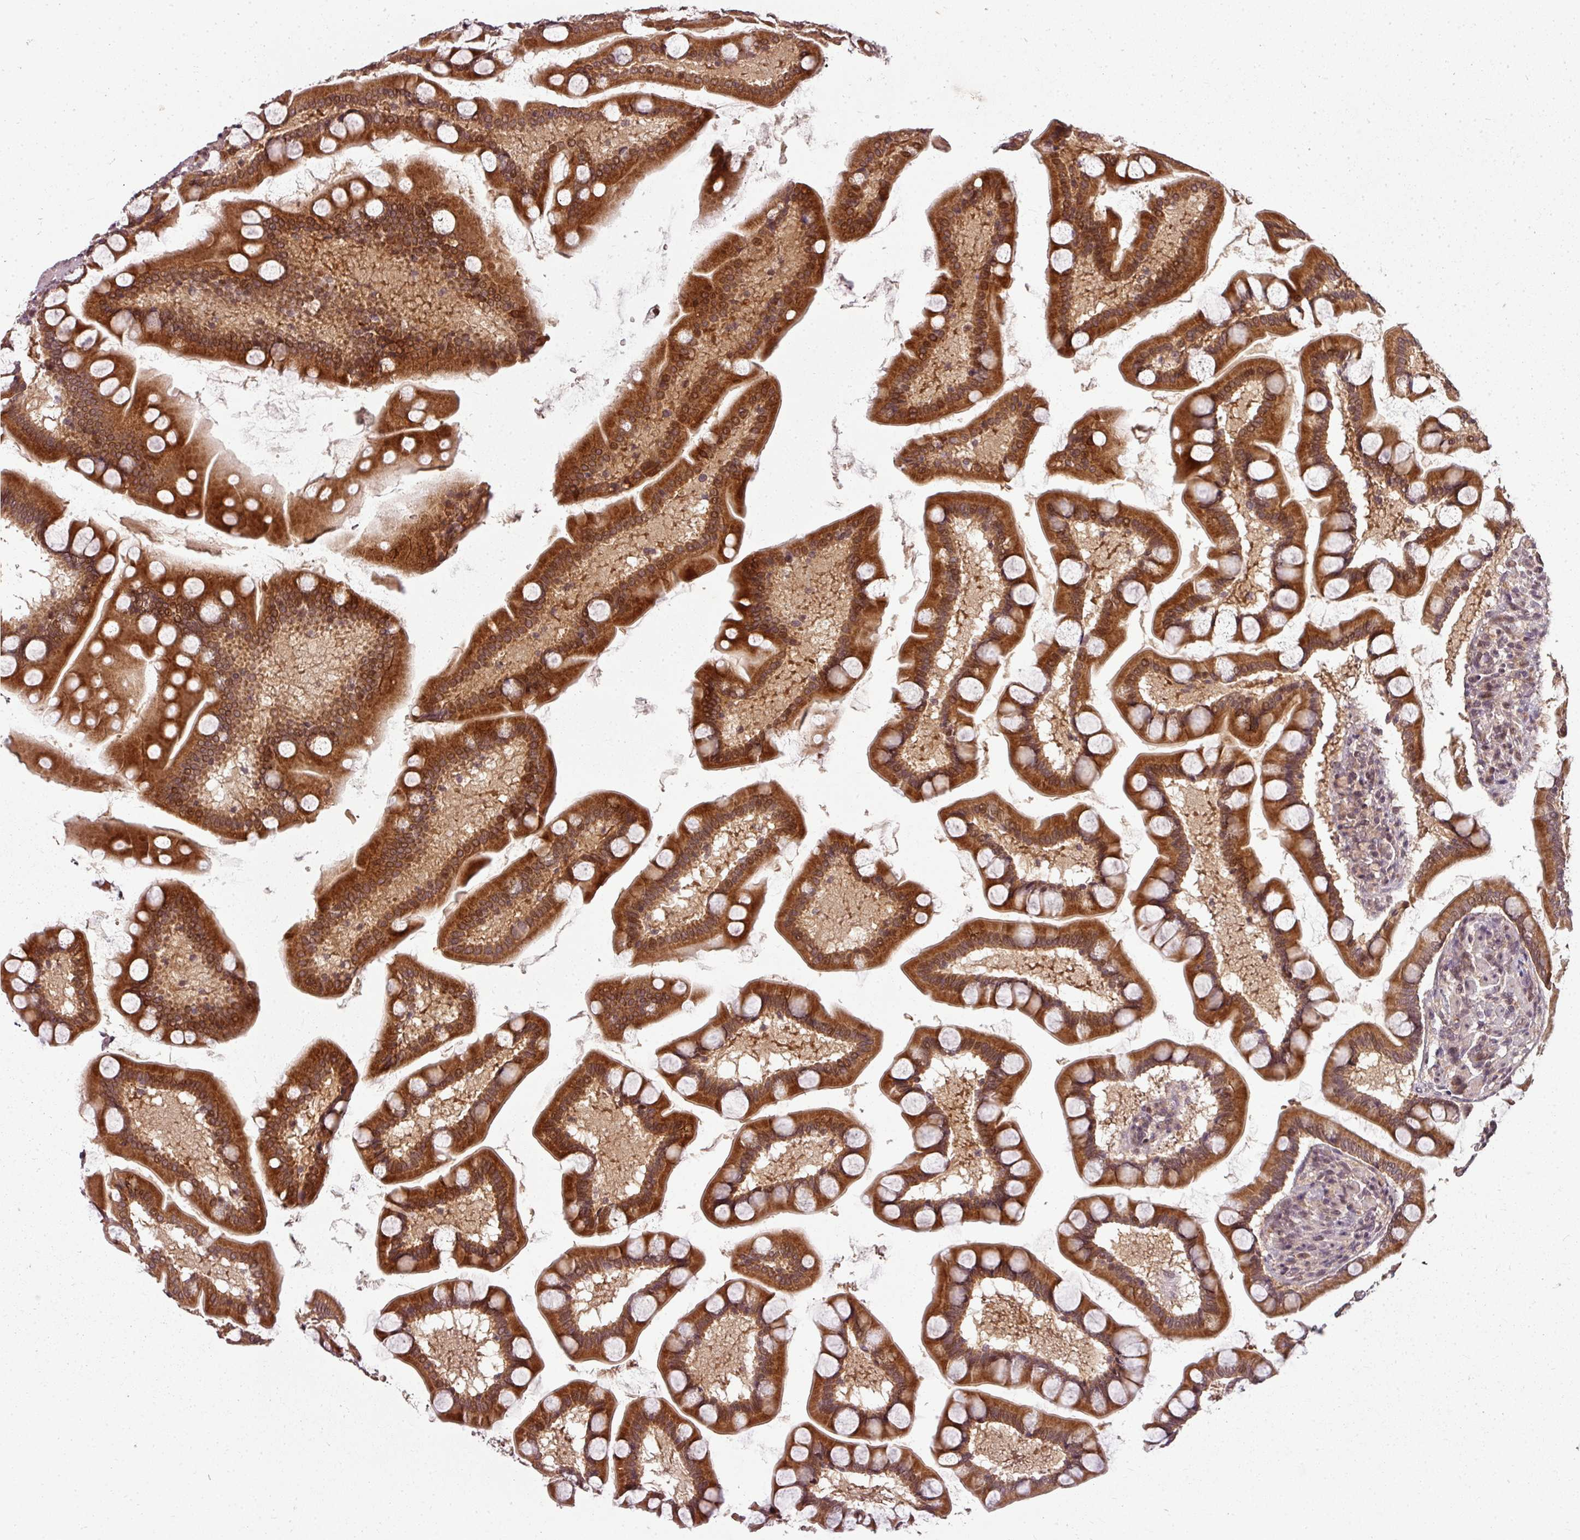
{"staining": {"intensity": "strong", "quantity": ">75%", "location": "cytoplasmic/membranous"}, "tissue": "small intestine", "cell_type": "Glandular cells", "image_type": "normal", "snomed": [{"axis": "morphology", "description": "Normal tissue, NOS"}, {"axis": "topography", "description": "Small intestine"}], "caption": "A photomicrograph showing strong cytoplasmic/membranous staining in about >75% of glandular cells in normal small intestine, as visualized by brown immunohistochemical staining.", "gene": "CLIC1", "patient": {"sex": "male", "age": 41}}